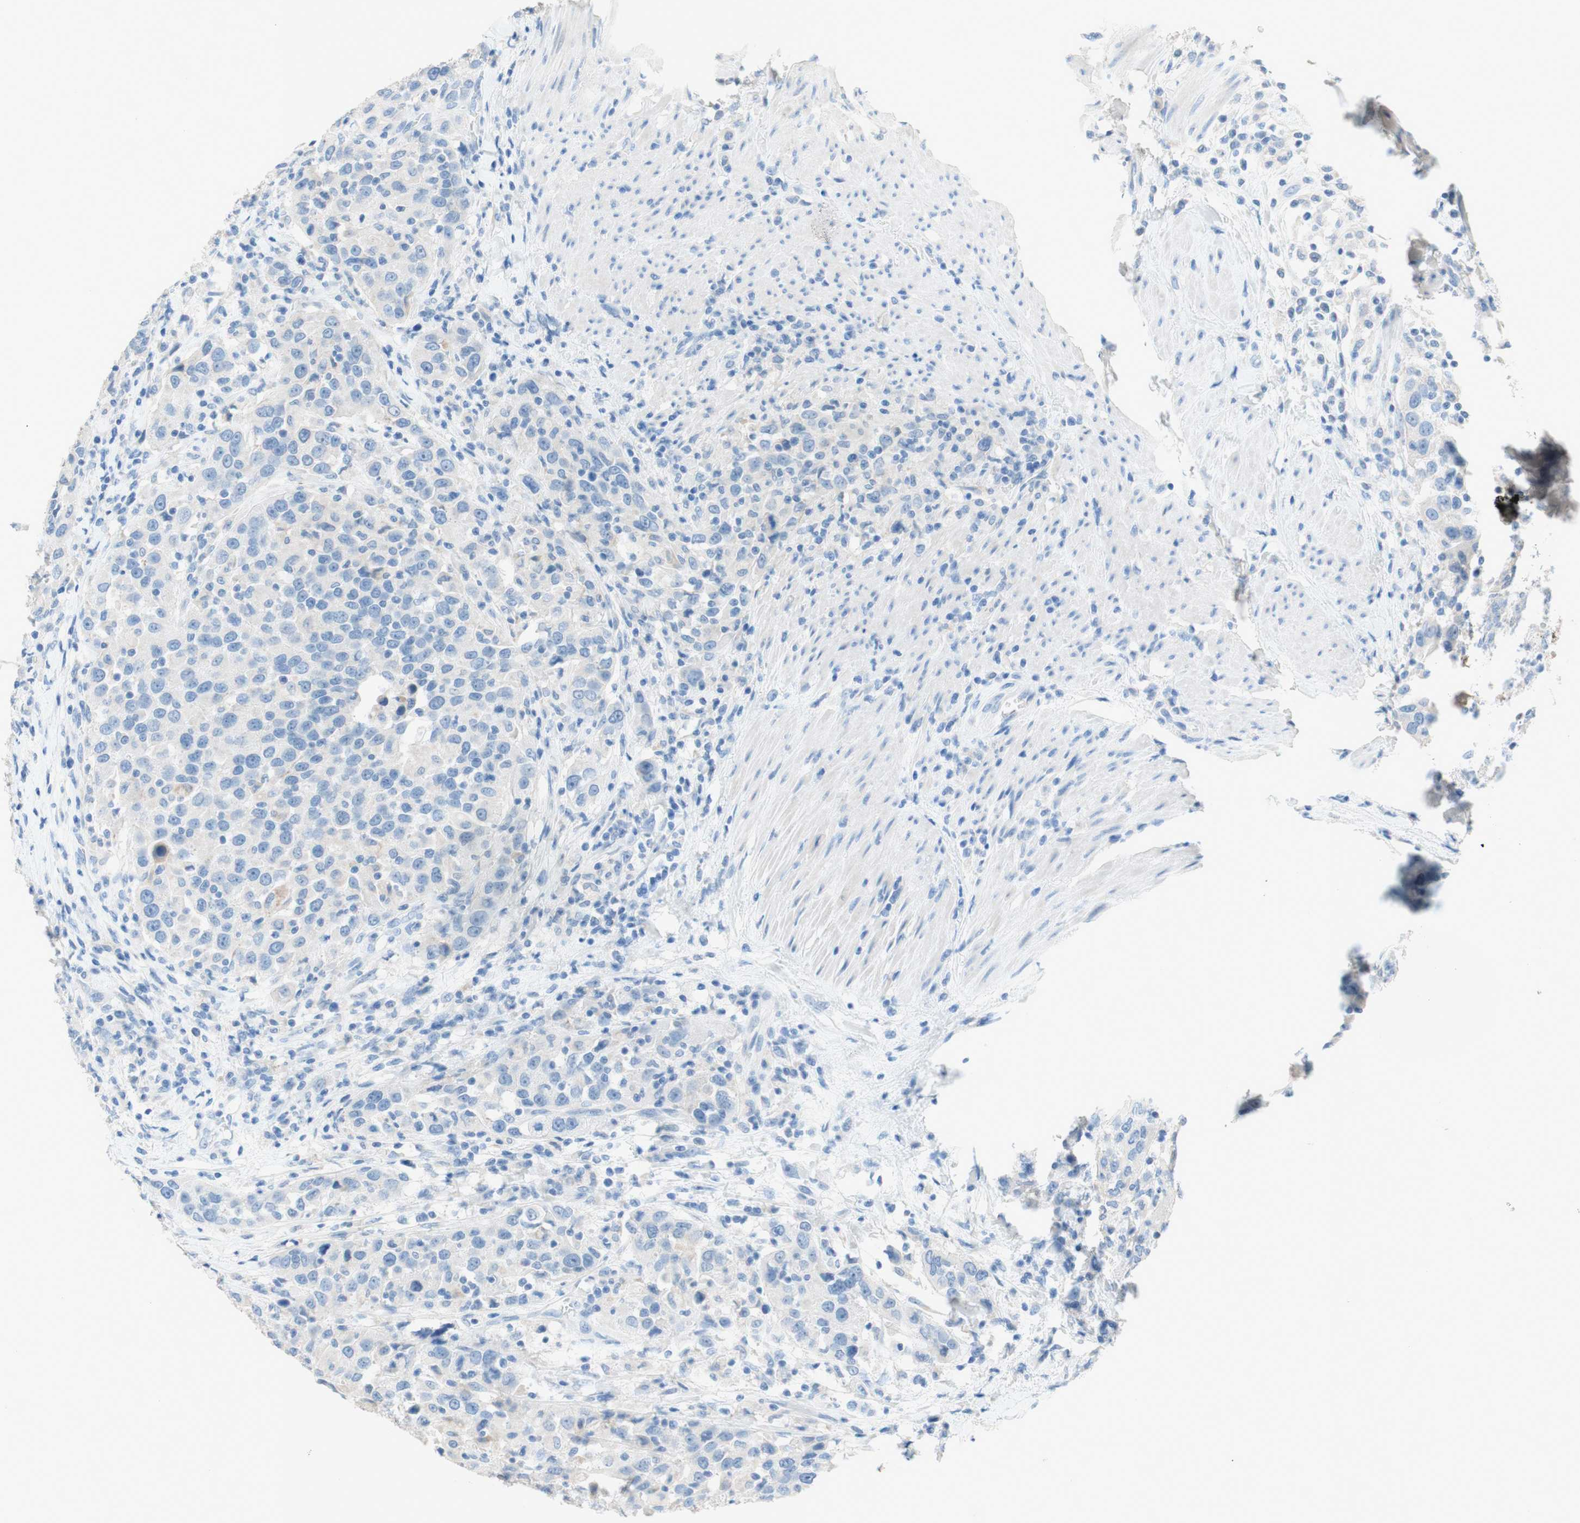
{"staining": {"intensity": "negative", "quantity": "none", "location": "none"}, "tissue": "urothelial cancer", "cell_type": "Tumor cells", "image_type": "cancer", "snomed": [{"axis": "morphology", "description": "Urothelial carcinoma, High grade"}, {"axis": "topography", "description": "Urinary bladder"}], "caption": "A histopathology image of high-grade urothelial carcinoma stained for a protein demonstrates no brown staining in tumor cells.", "gene": "POLR2J3", "patient": {"sex": "female", "age": 80}}